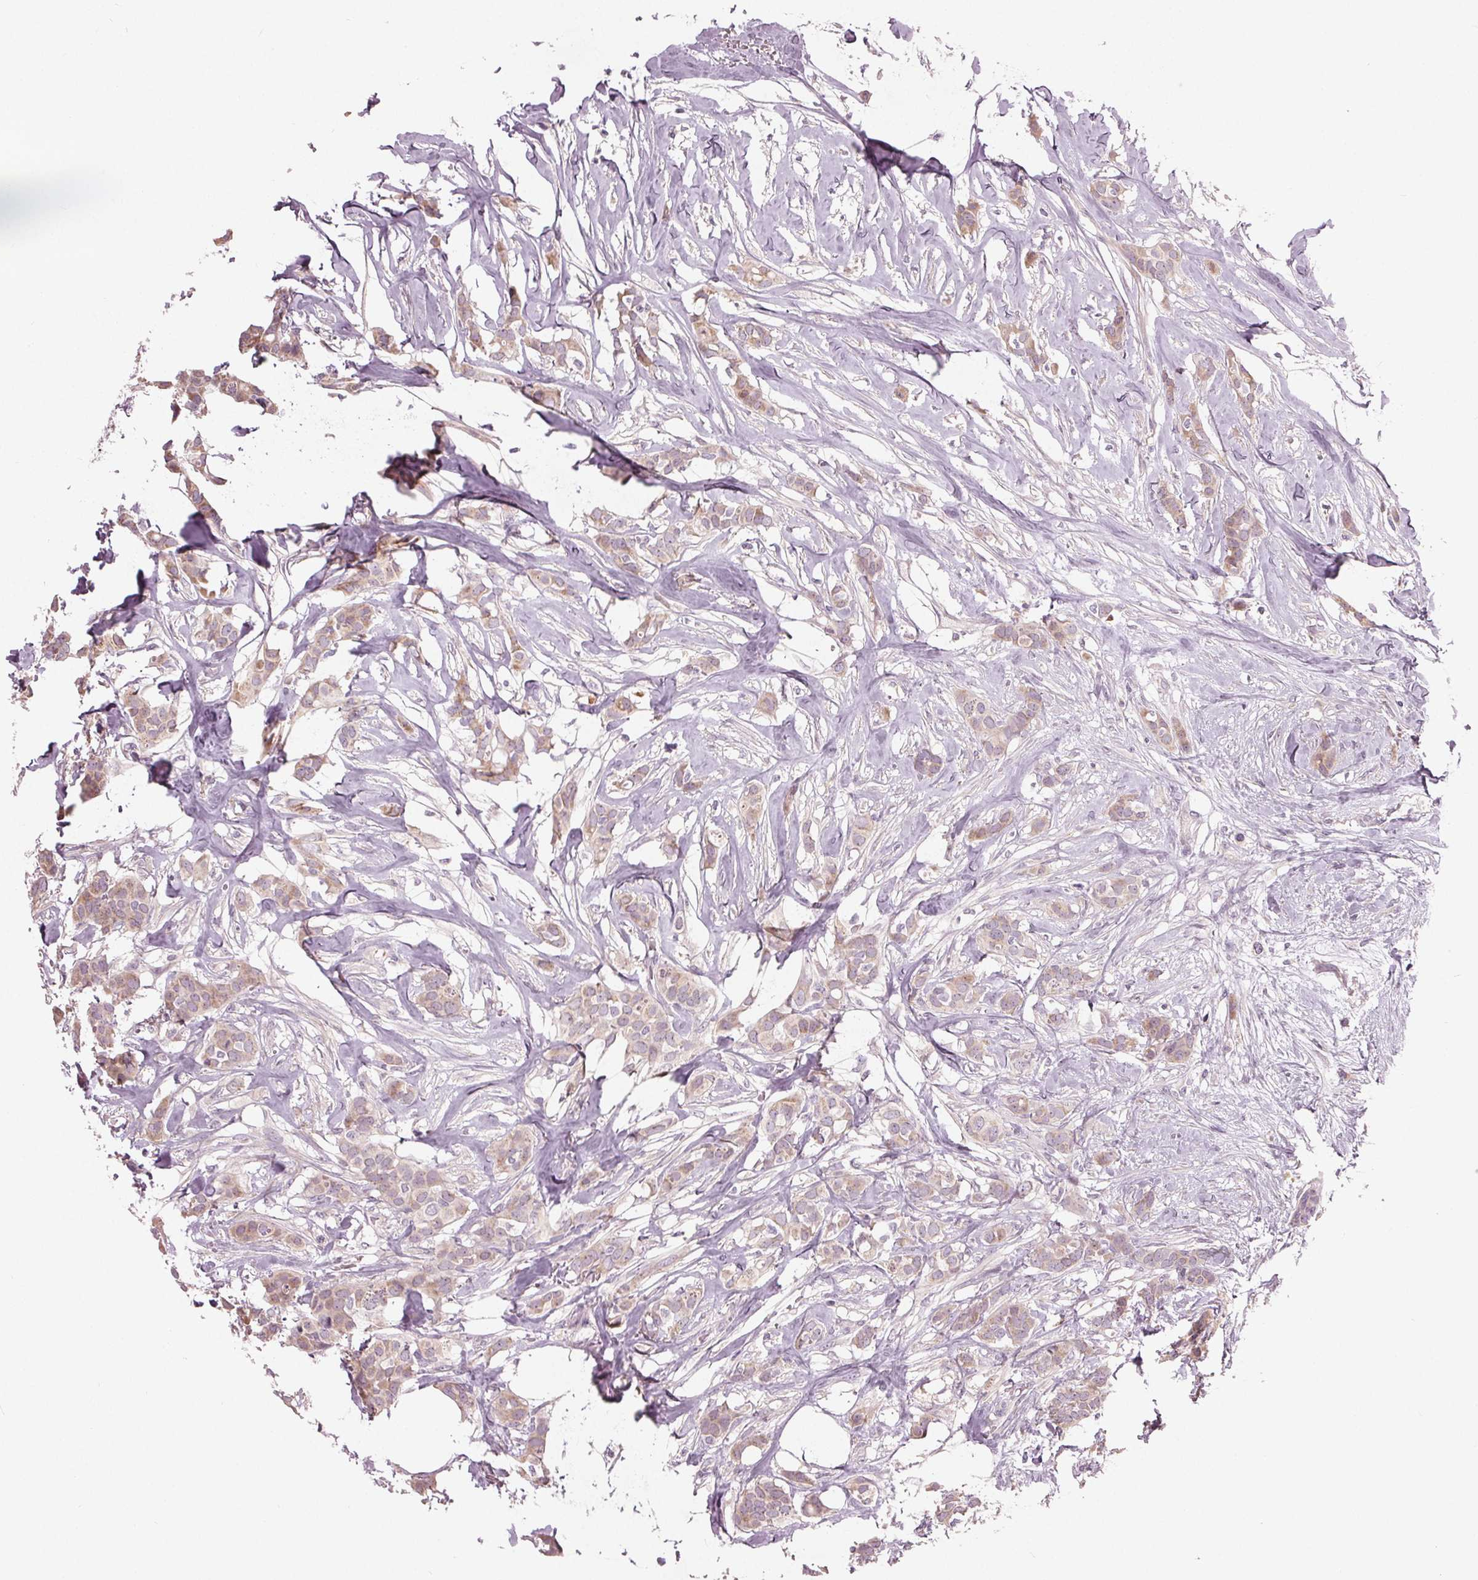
{"staining": {"intensity": "weak", "quantity": "25%-75%", "location": "cytoplasmic/membranous"}, "tissue": "breast cancer", "cell_type": "Tumor cells", "image_type": "cancer", "snomed": [{"axis": "morphology", "description": "Duct carcinoma"}, {"axis": "topography", "description": "Breast"}], "caption": "Breast infiltrating ductal carcinoma stained for a protein (brown) shows weak cytoplasmic/membranous positive positivity in about 25%-75% of tumor cells.", "gene": "ZNF605", "patient": {"sex": "female", "age": 62}}